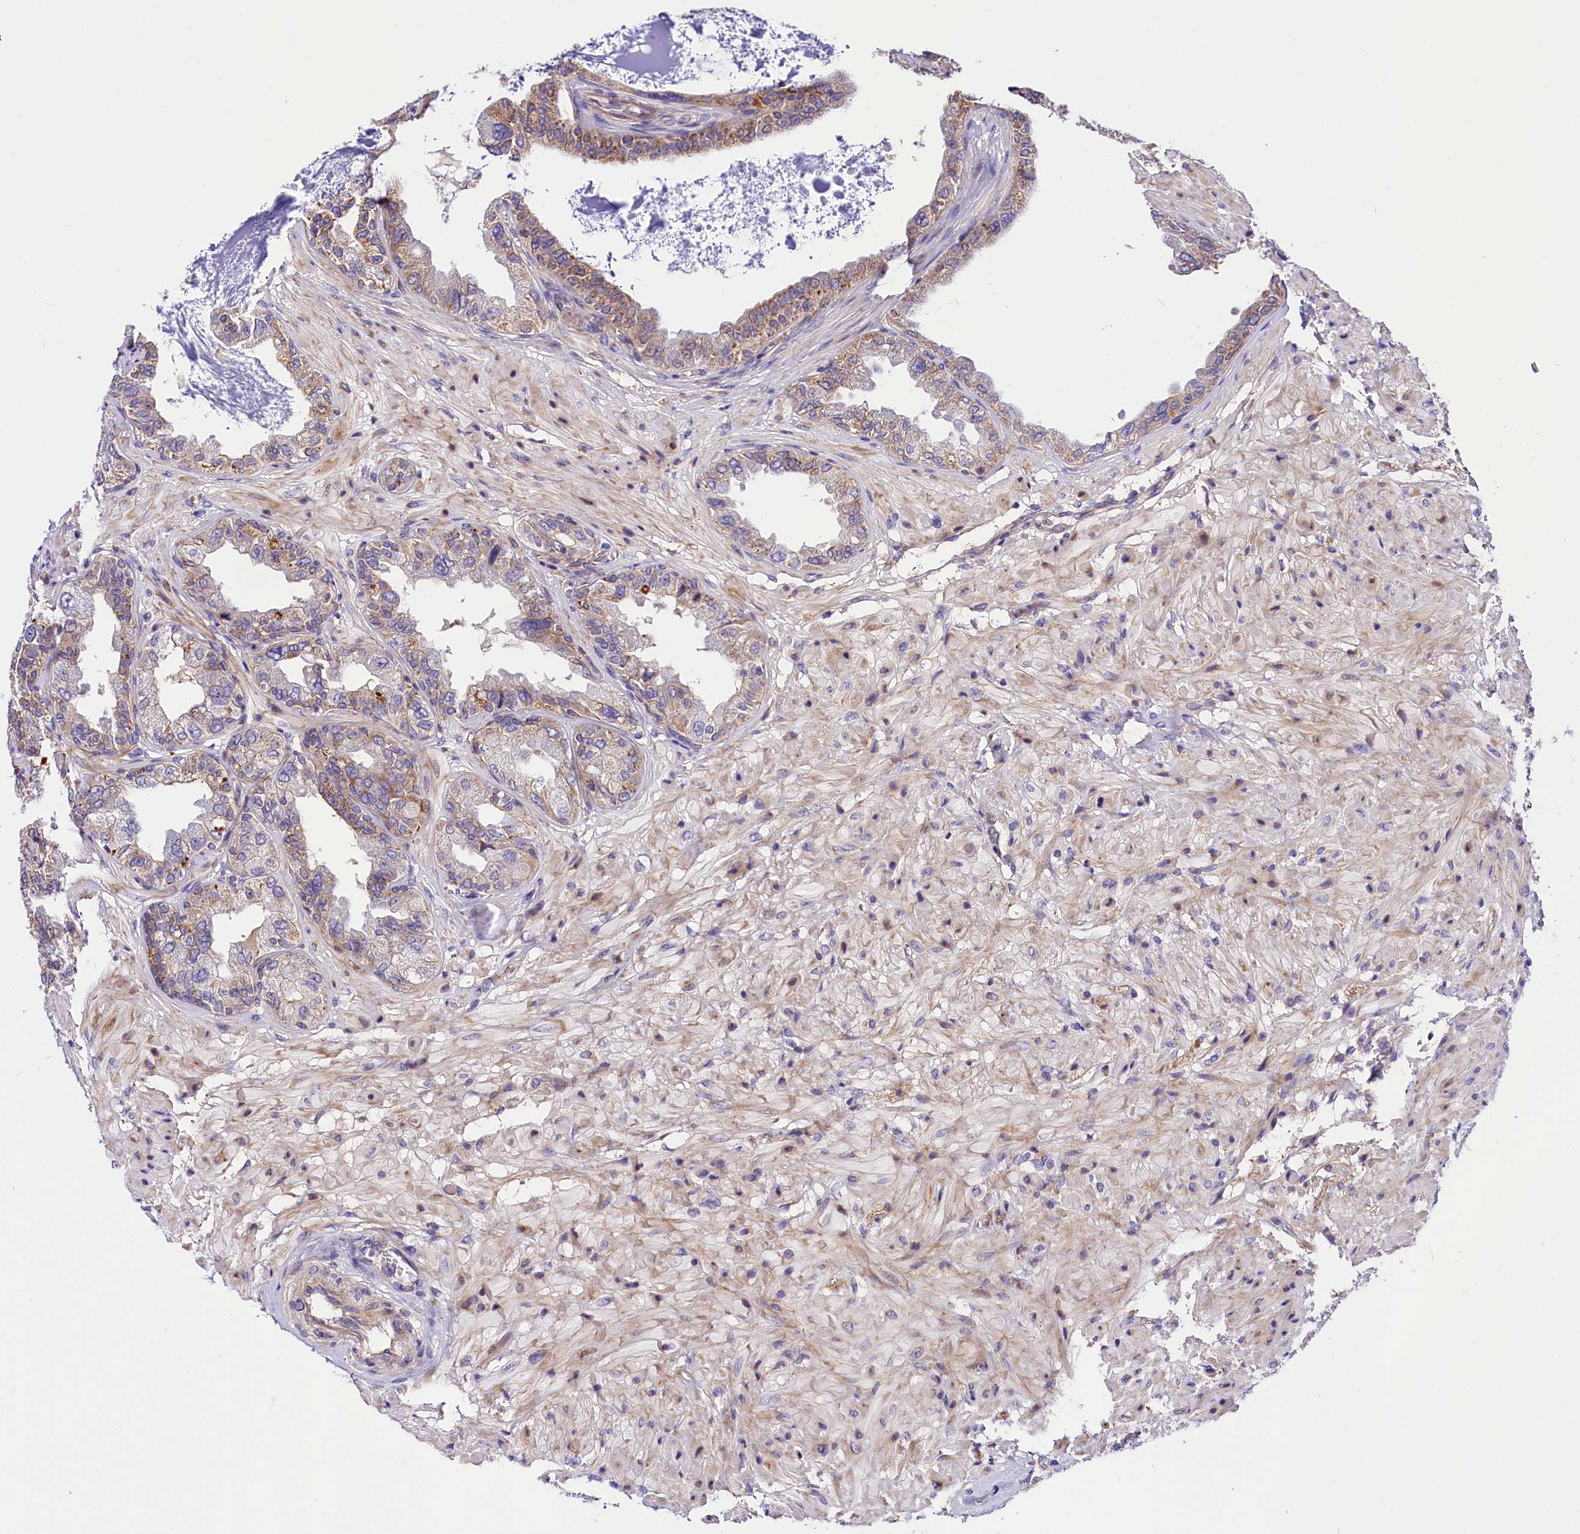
{"staining": {"intensity": "moderate", "quantity": "25%-75%", "location": "cytoplasmic/membranous"}, "tissue": "seminal vesicle", "cell_type": "Glandular cells", "image_type": "normal", "snomed": [{"axis": "morphology", "description": "Normal tissue, NOS"}, {"axis": "topography", "description": "Seminal veicle"}], "caption": "DAB immunohistochemical staining of normal seminal vesicle reveals moderate cytoplasmic/membranous protein staining in approximately 25%-75% of glandular cells. (brown staining indicates protein expression, while blue staining denotes nuclei).", "gene": "ARMC6", "patient": {"sex": "male", "age": 63}}